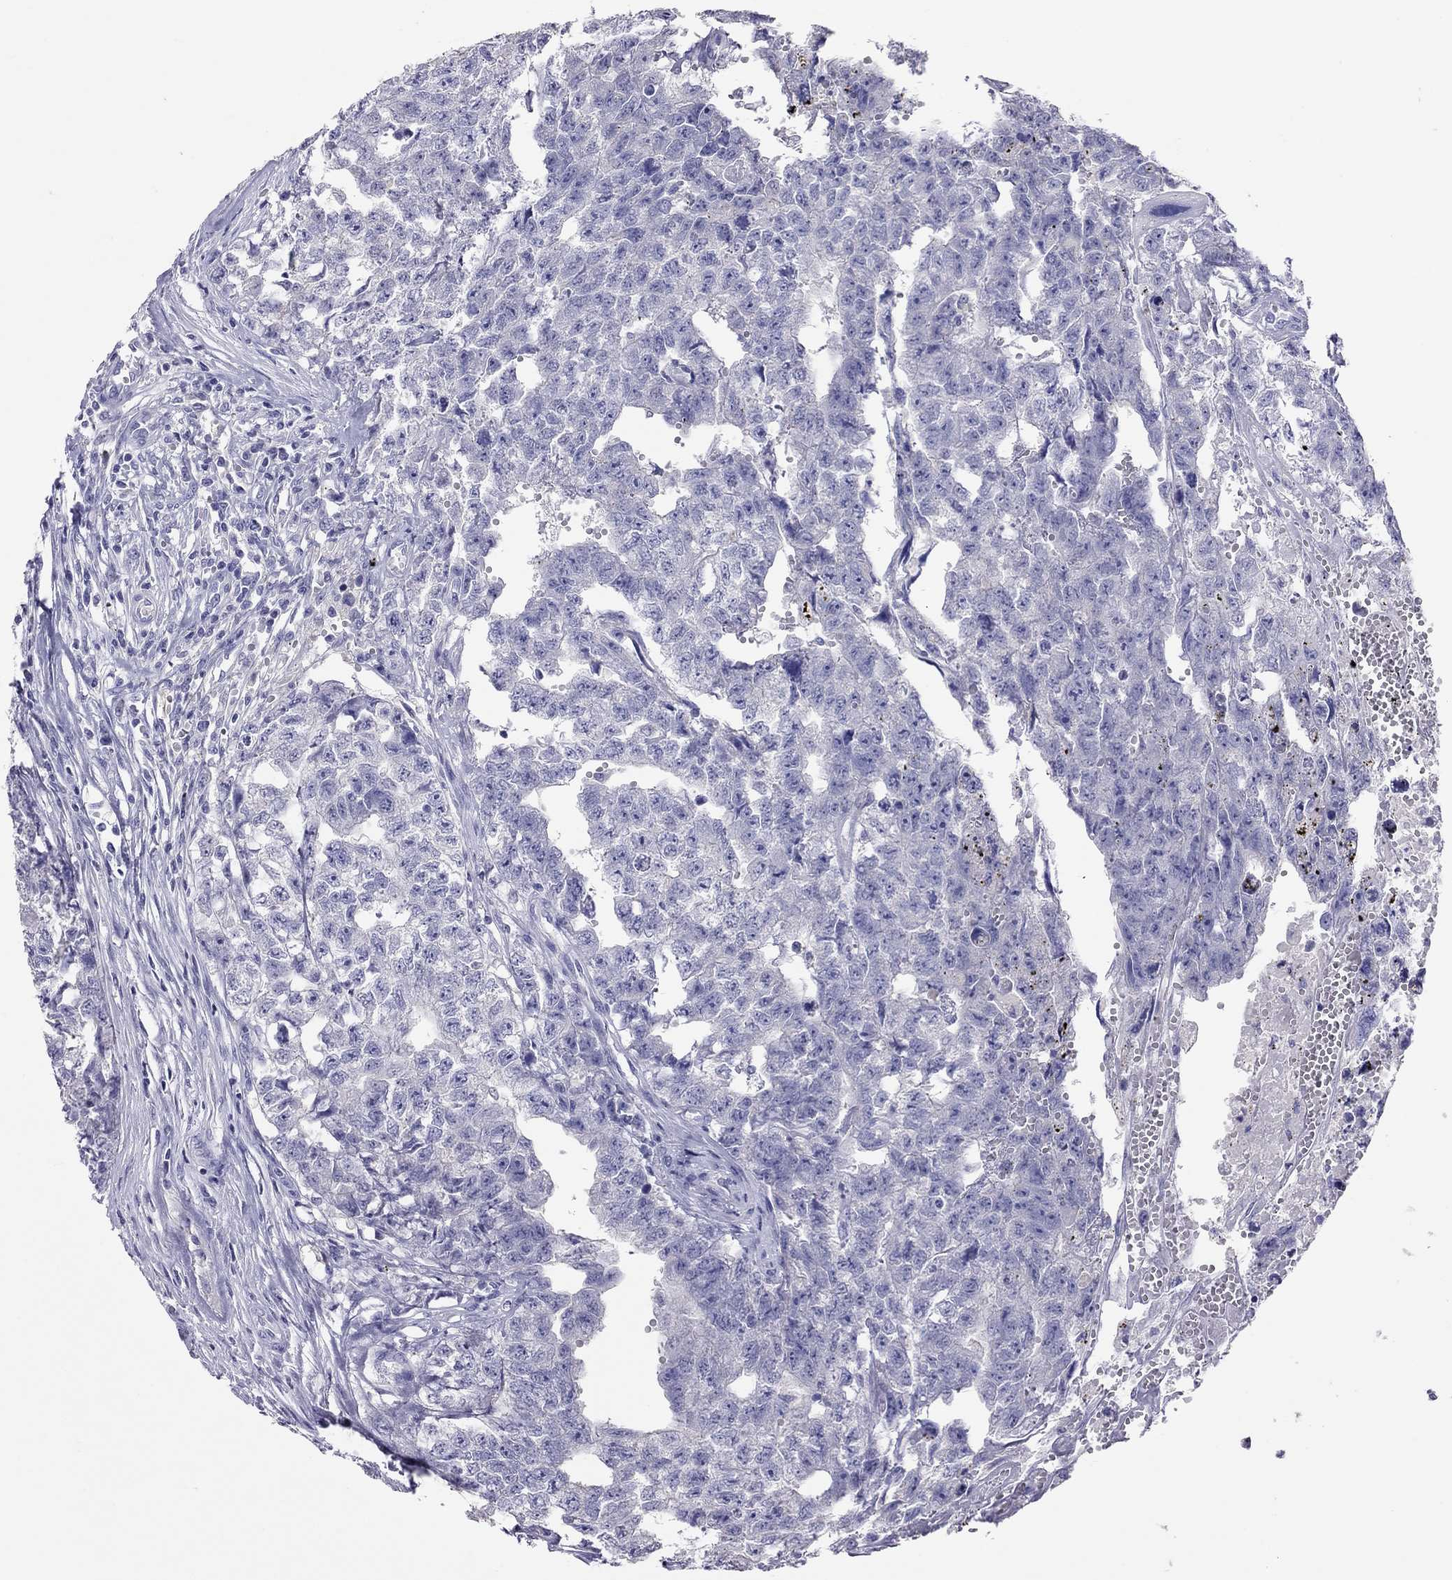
{"staining": {"intensity": "negative", "quantity": "none", "location": "none"}, "tissue": "testis cancer", "cell_type": "Tumor cells", "image_type": "cancer", "snomed": [{"axis": "morphology", "description": "Seminoma, NOS"}, {"axis": "morphology", "description": "Carcinoma, Embryonal, NOS"}, {"axis": "topography", "description": "Testis"}], "caption": "Seminoma (testis) was stained to show a protein in brown. There is no significant expression in tumor cells. (DAB immunohistochemistry visualized using brightfield microscopy, high magnification).", "gene": "CALHM1", "patient": {"sex": "male", "age": 22}}